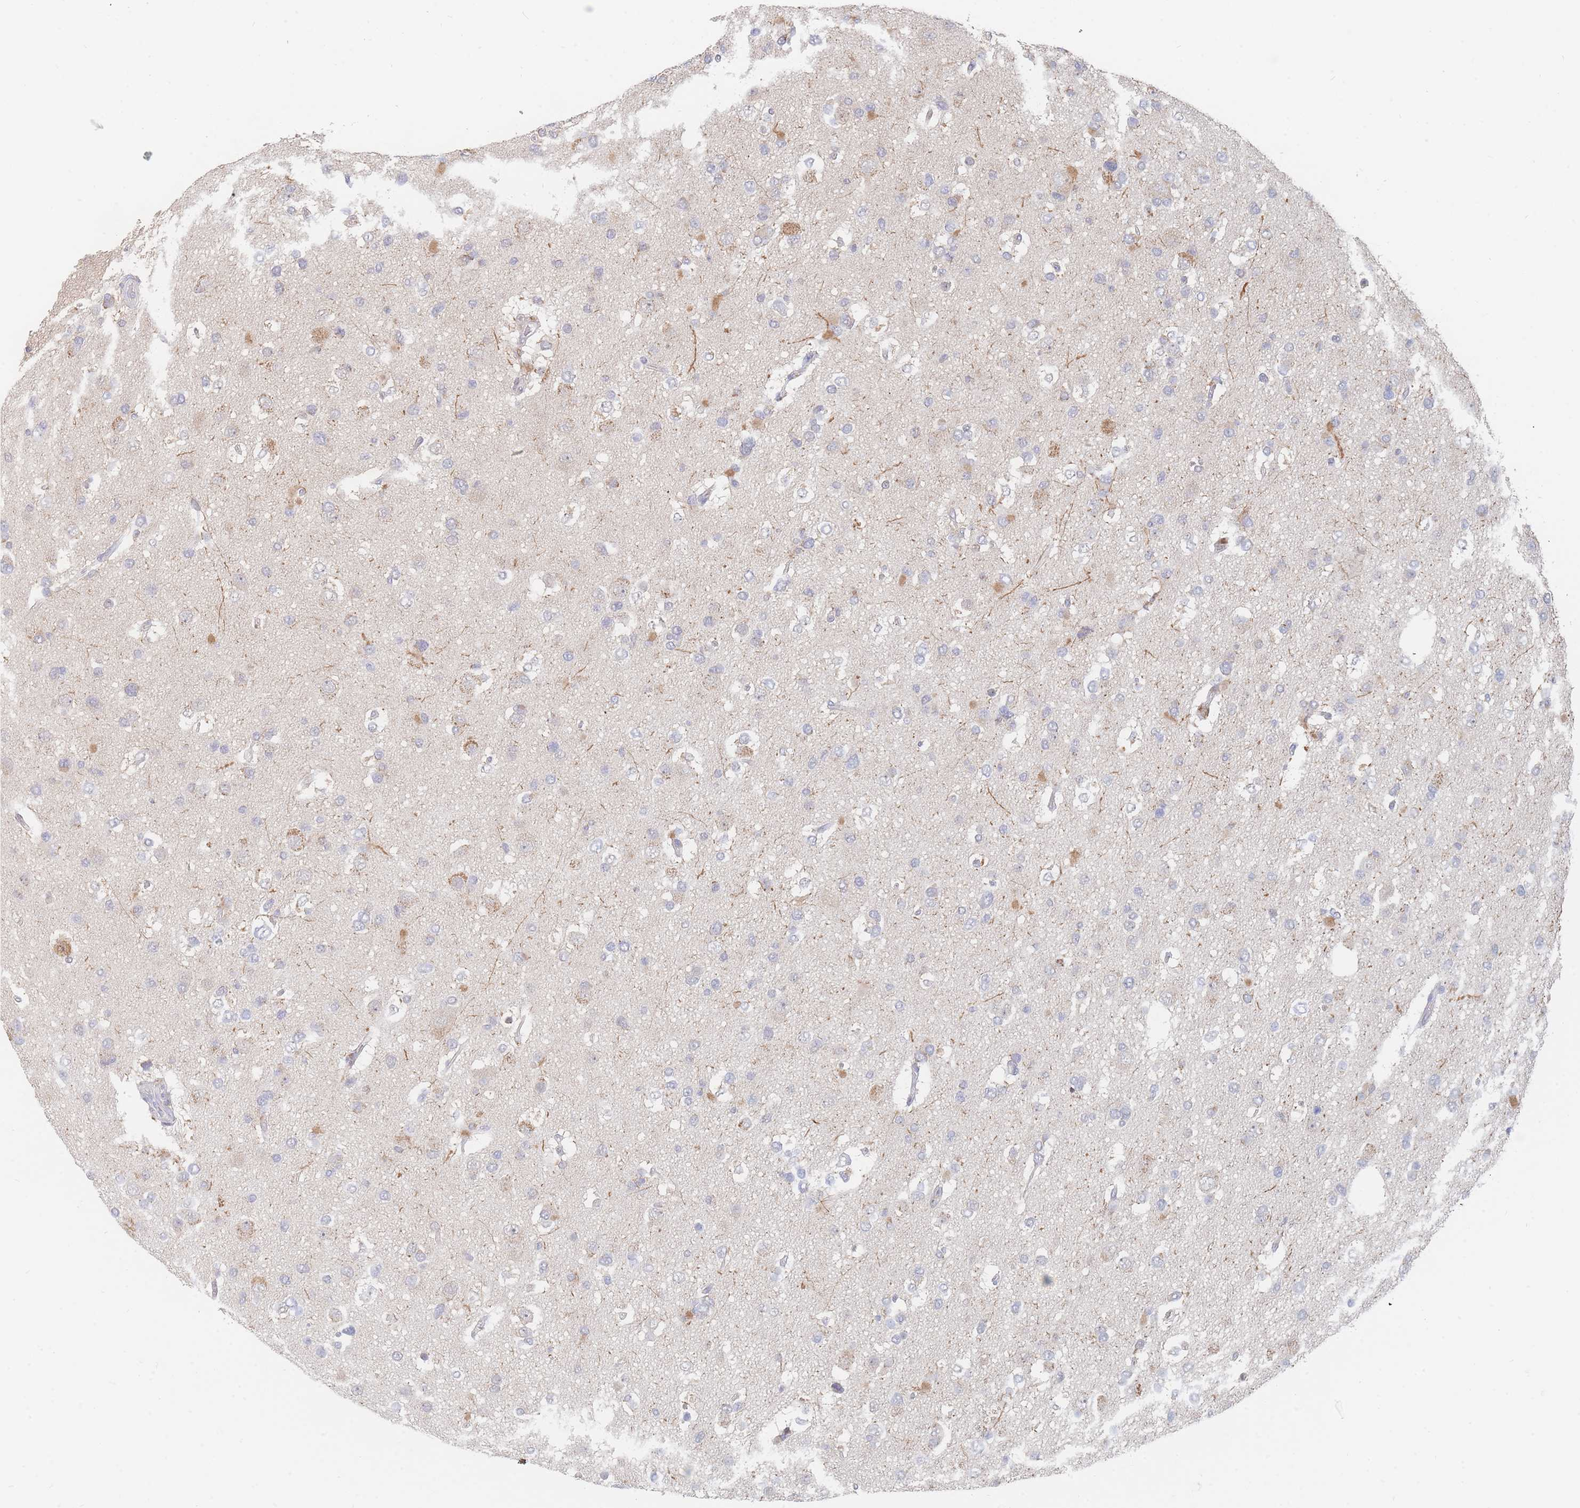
{"staining": {"intensity": "negative", "quantity": "none", "location": "none"}, "tissue": "glioma", "cell_type": "Tumor cells", "image_type": "cancer", "snomed": [{"axis": "morphology", "description": "Glioma, malignant, High grade"}, {"axis": "topography", "description": "Brain"}], "caption": "Tumor cells show no significant expression in high-grade glioma (malignant).", "gene": "PPP6C", "patient": {"sex": "male", "age": 53}}